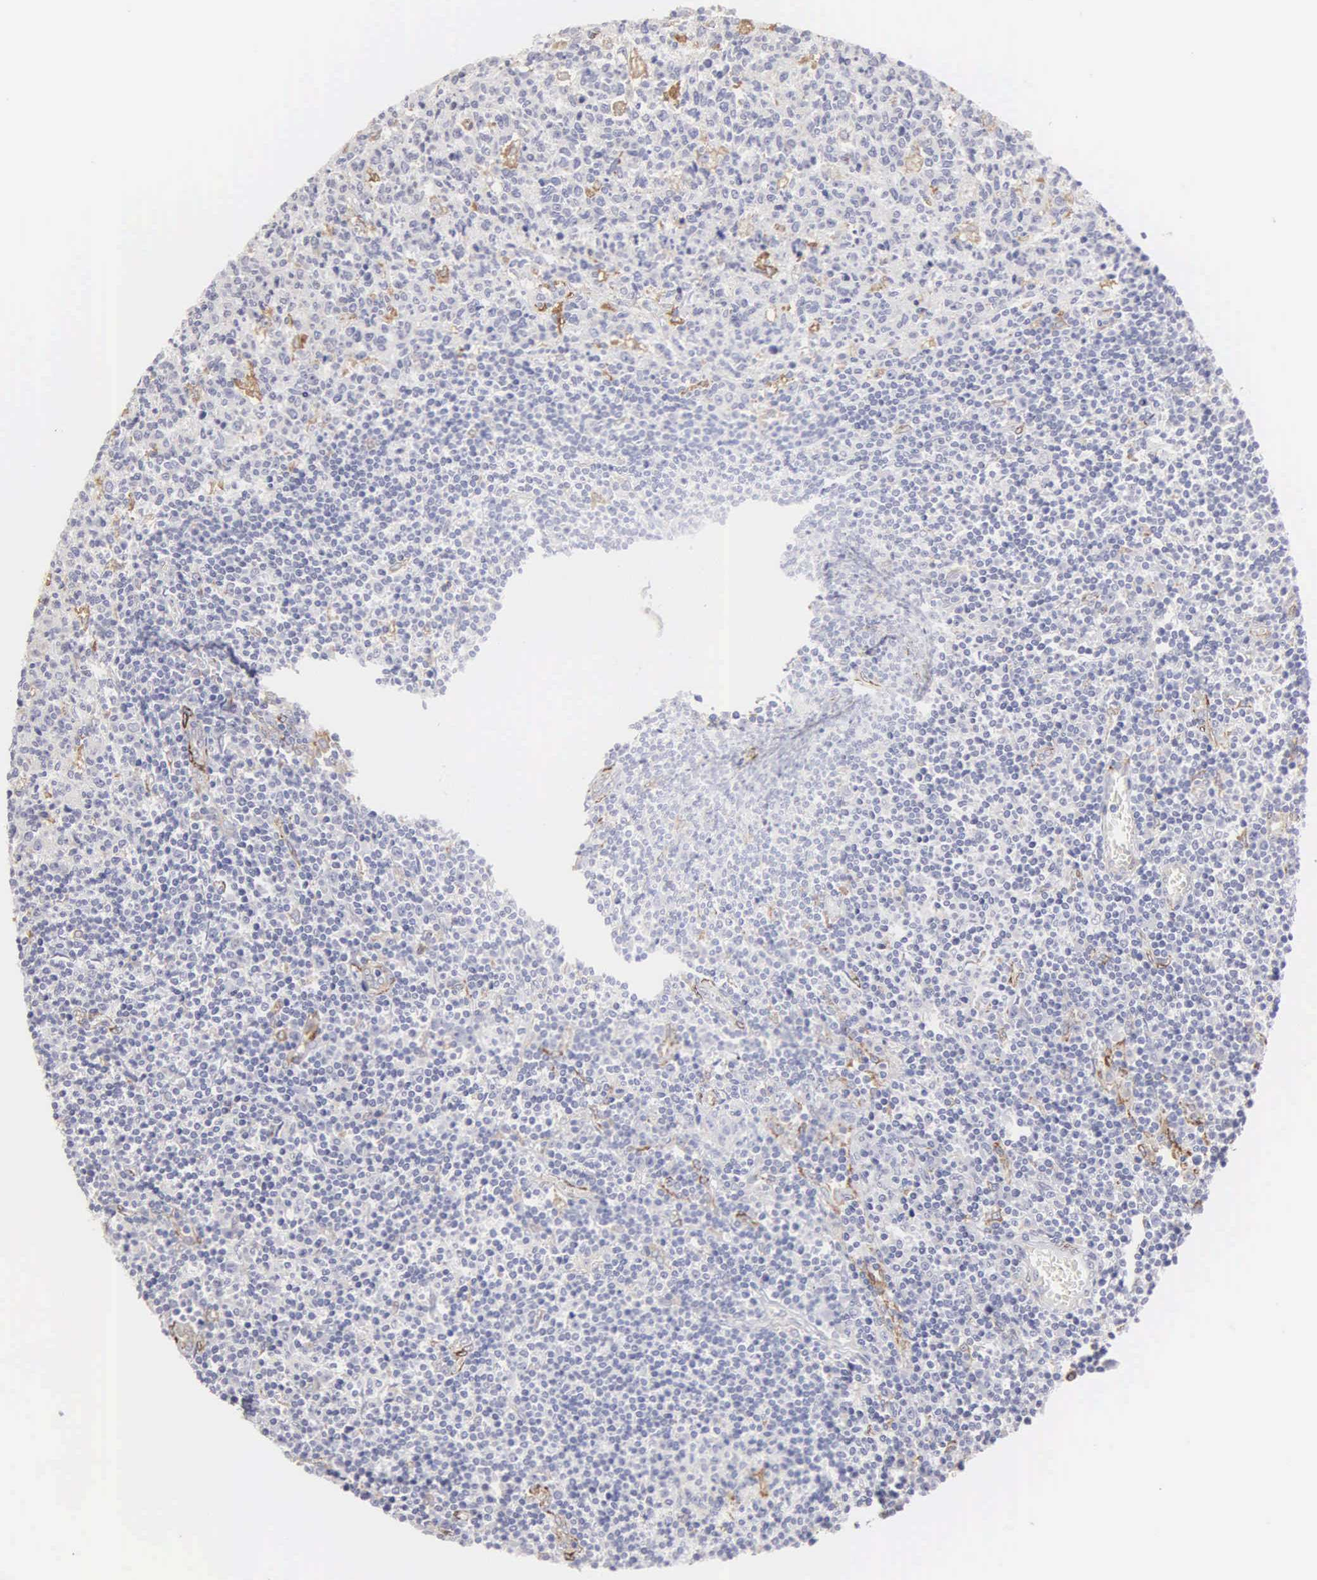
{"staining": {"intensity": "negative", "quantity": "none", "location": "none"}, "tissue": "lymph node", "cell_type": "Germinal center cells", "image_type": "normal", "snomed": [{"axis": "morphology", "description": "Normal tissue, NOS"}, {"axis": "topography", "description": "Lymph node"}], "caption": "Immunohistochemical staining of normal human lymph node reveals no significant positivity in germinal center cells. (IHC, brightfield microscopy, high magnification).", "gene": "LIN52", "patient": {"sex": "female", "age": 55}}